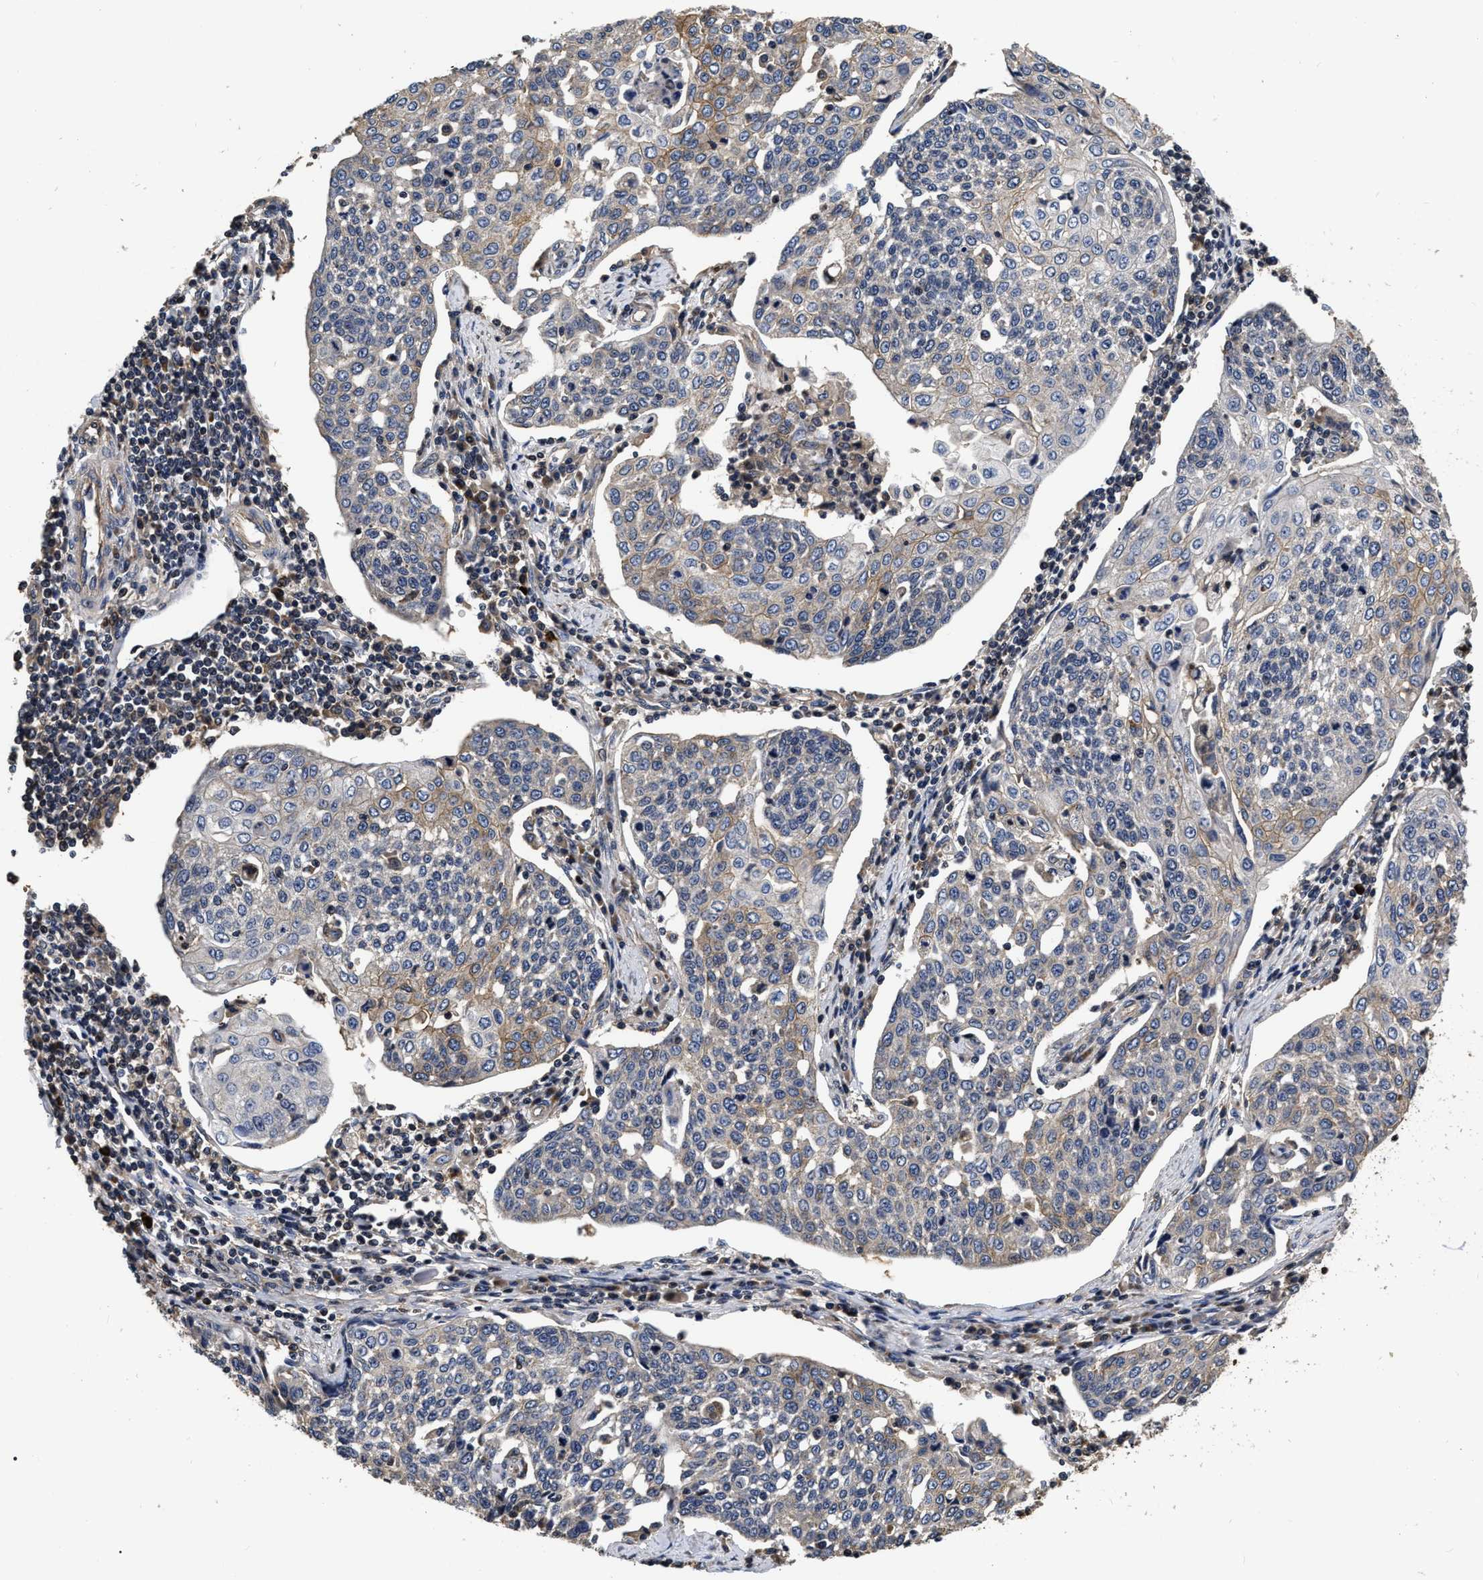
{"staining": {"intensity": "weak", "quantity": "<25%", "location": "cytoplasmic/membranous"}, "tissue": "cervical cancer", "cell_type": "Tumor cells", "image_type": "cancer", "snomed": [{"axis": "morphology", "description": "Squamous cell carcinoma, NOS"}, {"axis": "topography", "description": "Cervix"}], "caption": "This is an immunohistochemistry micrograph of human cervical squamous cell carcinoma. There is no staining in tumor cells.", "gene": "ABCG8", "patient": {"sex": "female", "age": 34}}